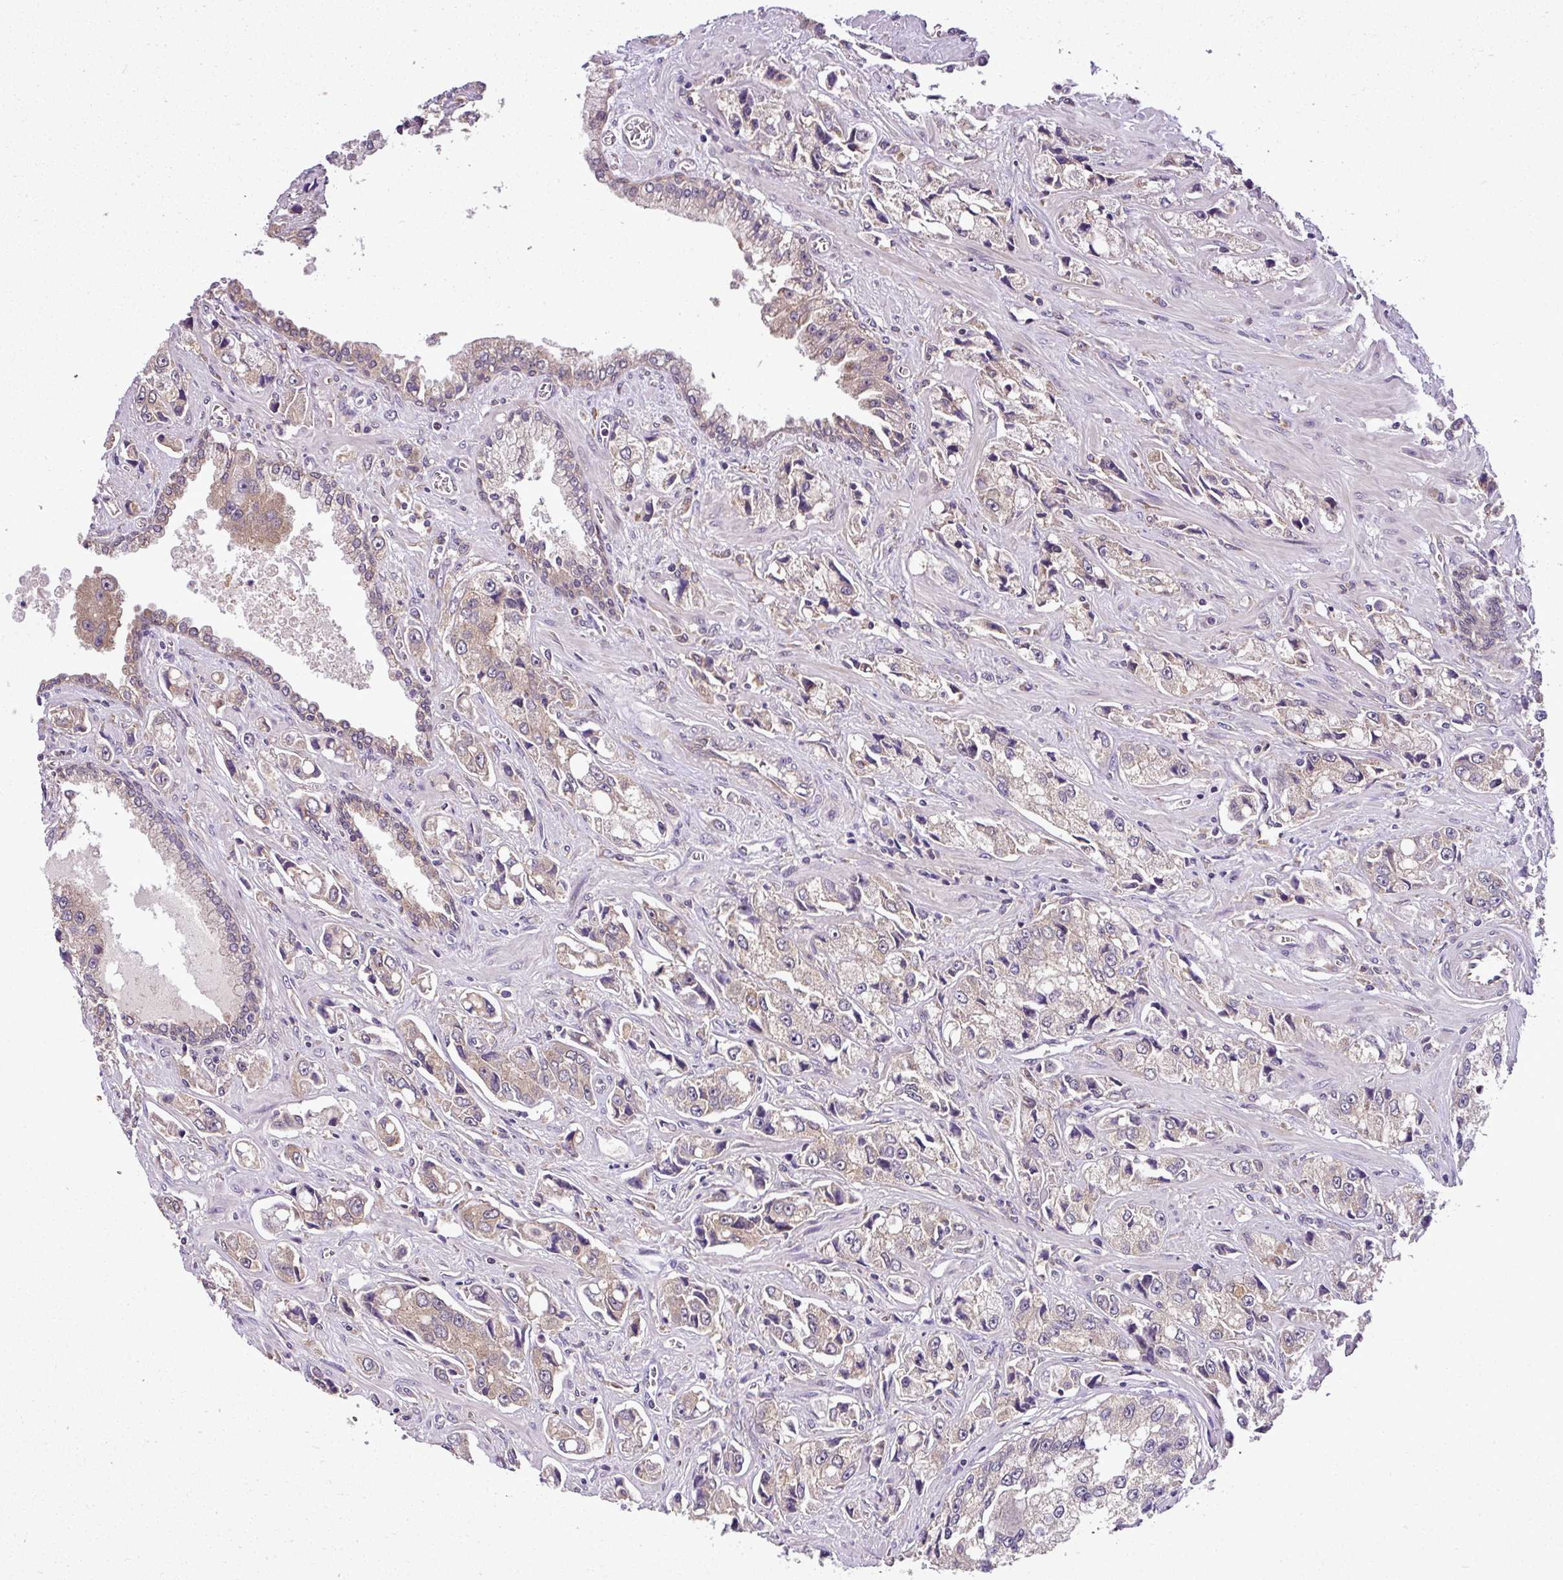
{"staining": {"intensity": "weak", "quantity": "<25%", "location": "cytoplasmic/membranous"}, "tissue": "prostate cancer", "cell_type": "Tumor cells", "image_type": "cancer", "snomed": [{"axis": "morphology", "description": "Adenocarcinoma, High grade"}, {"axis": "topography", "description": "Prostate"}], "caption": "Tumor cells show no significant positivity in prostate high-grade adenocarcinoma.", "gene": "DLGAP4", "patient": {"sex": "male", "age": 74}}